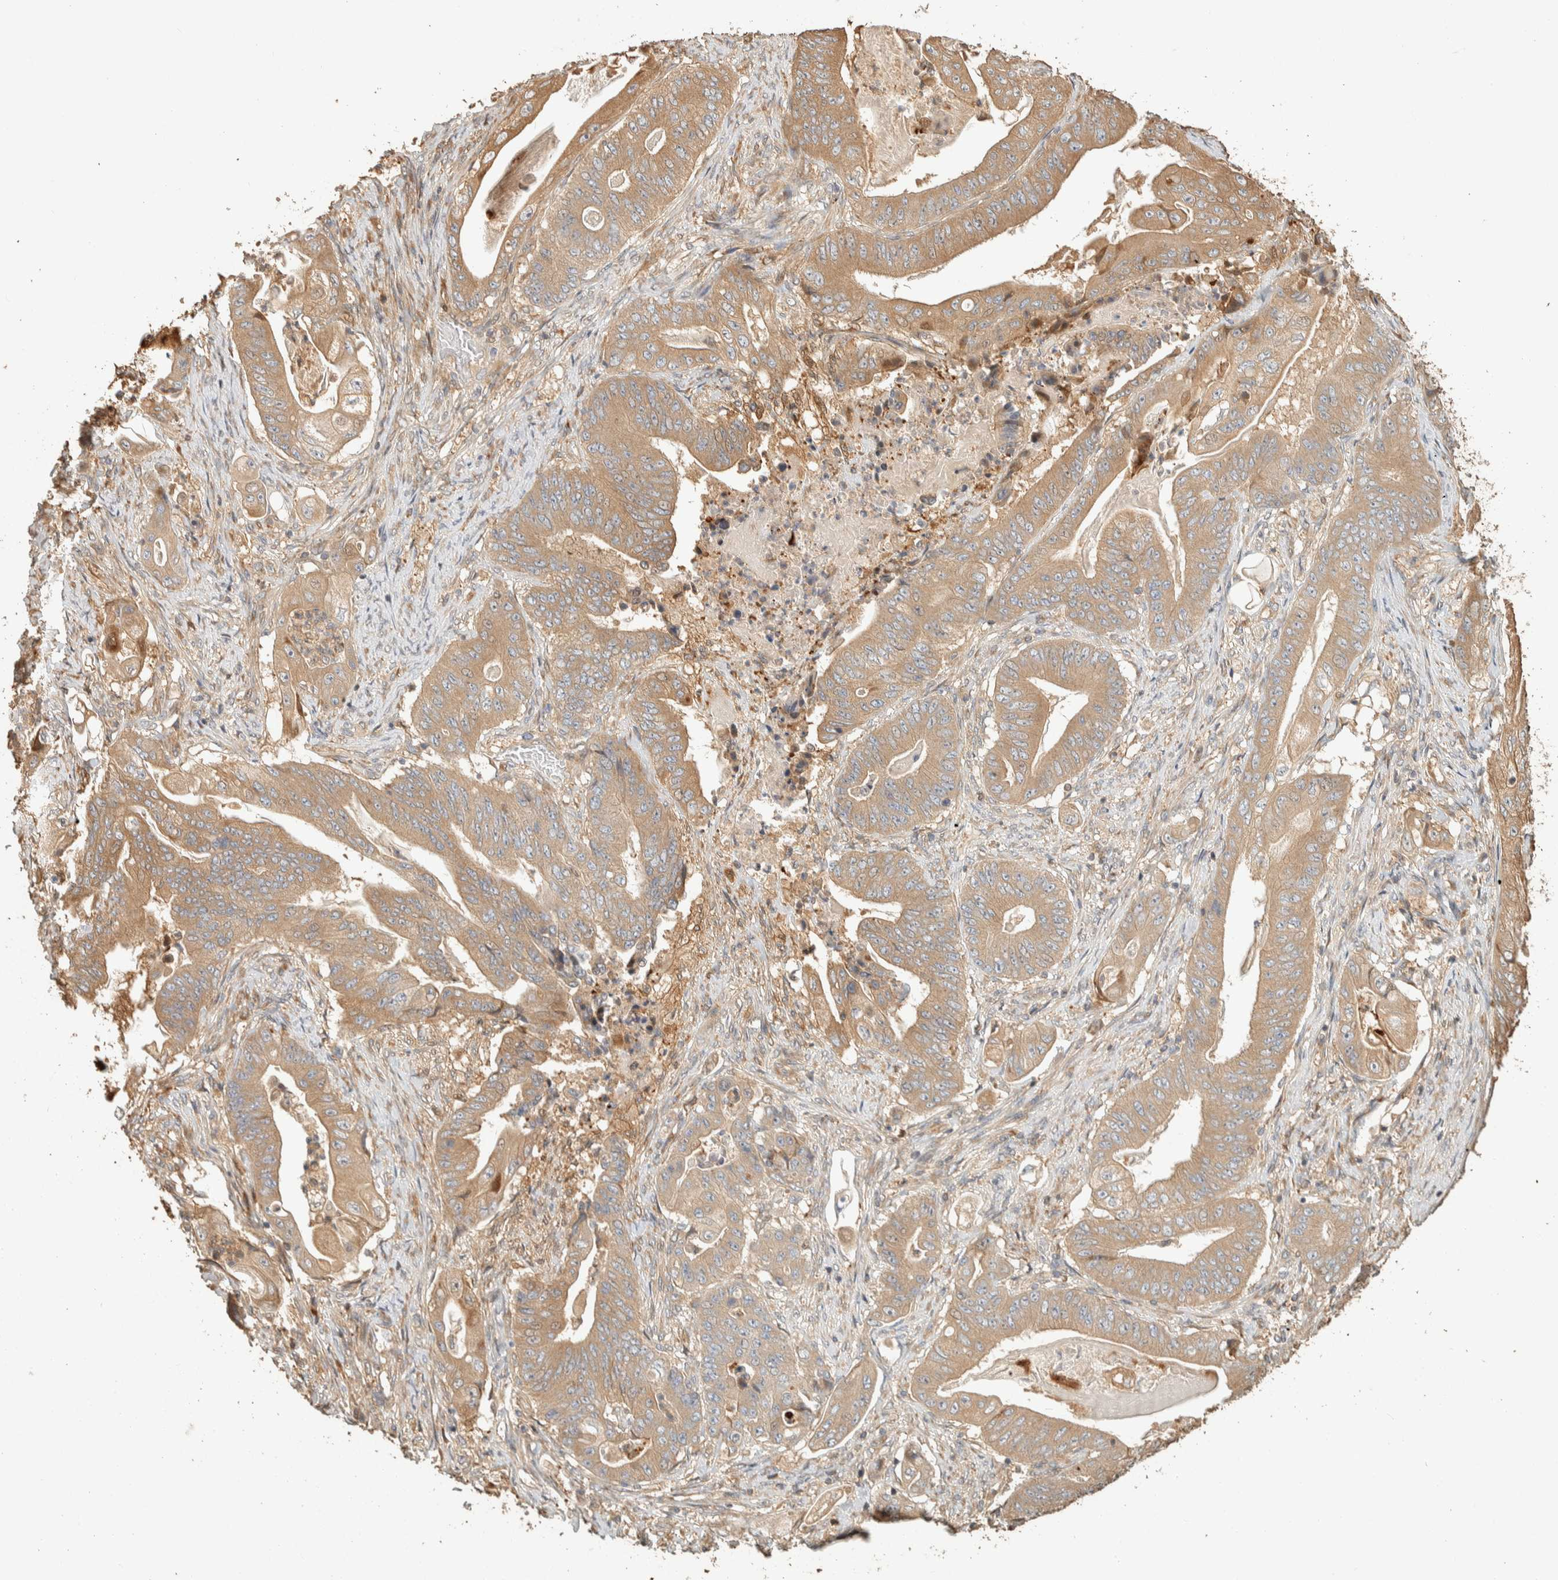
{"staining": {"intensity": "moderate", "quantity": ">75%", "location": "cytoplasmic/membranous"}, "tissue": "stomach cancer", "cell_type": "Tumor cells", "image_type": "cancer", "snomed": [{"axis": "morphology", "description": "Adenocarcinoma, NOS"}, {"axis": "topography", "description": "Stomach"}], "caption": "IHC of human stomach cancer (adenocarcinoma) reveals medium levels of moderate cytoplasmic/membranous expression in about >75% of tumor cells. Using DAB (brown) and hematoxylin (blue) stains, captured at high magnification using brightfield microscopy.", "gene": "EXOC7", "patient": {"sex": "female", "age": 73}}